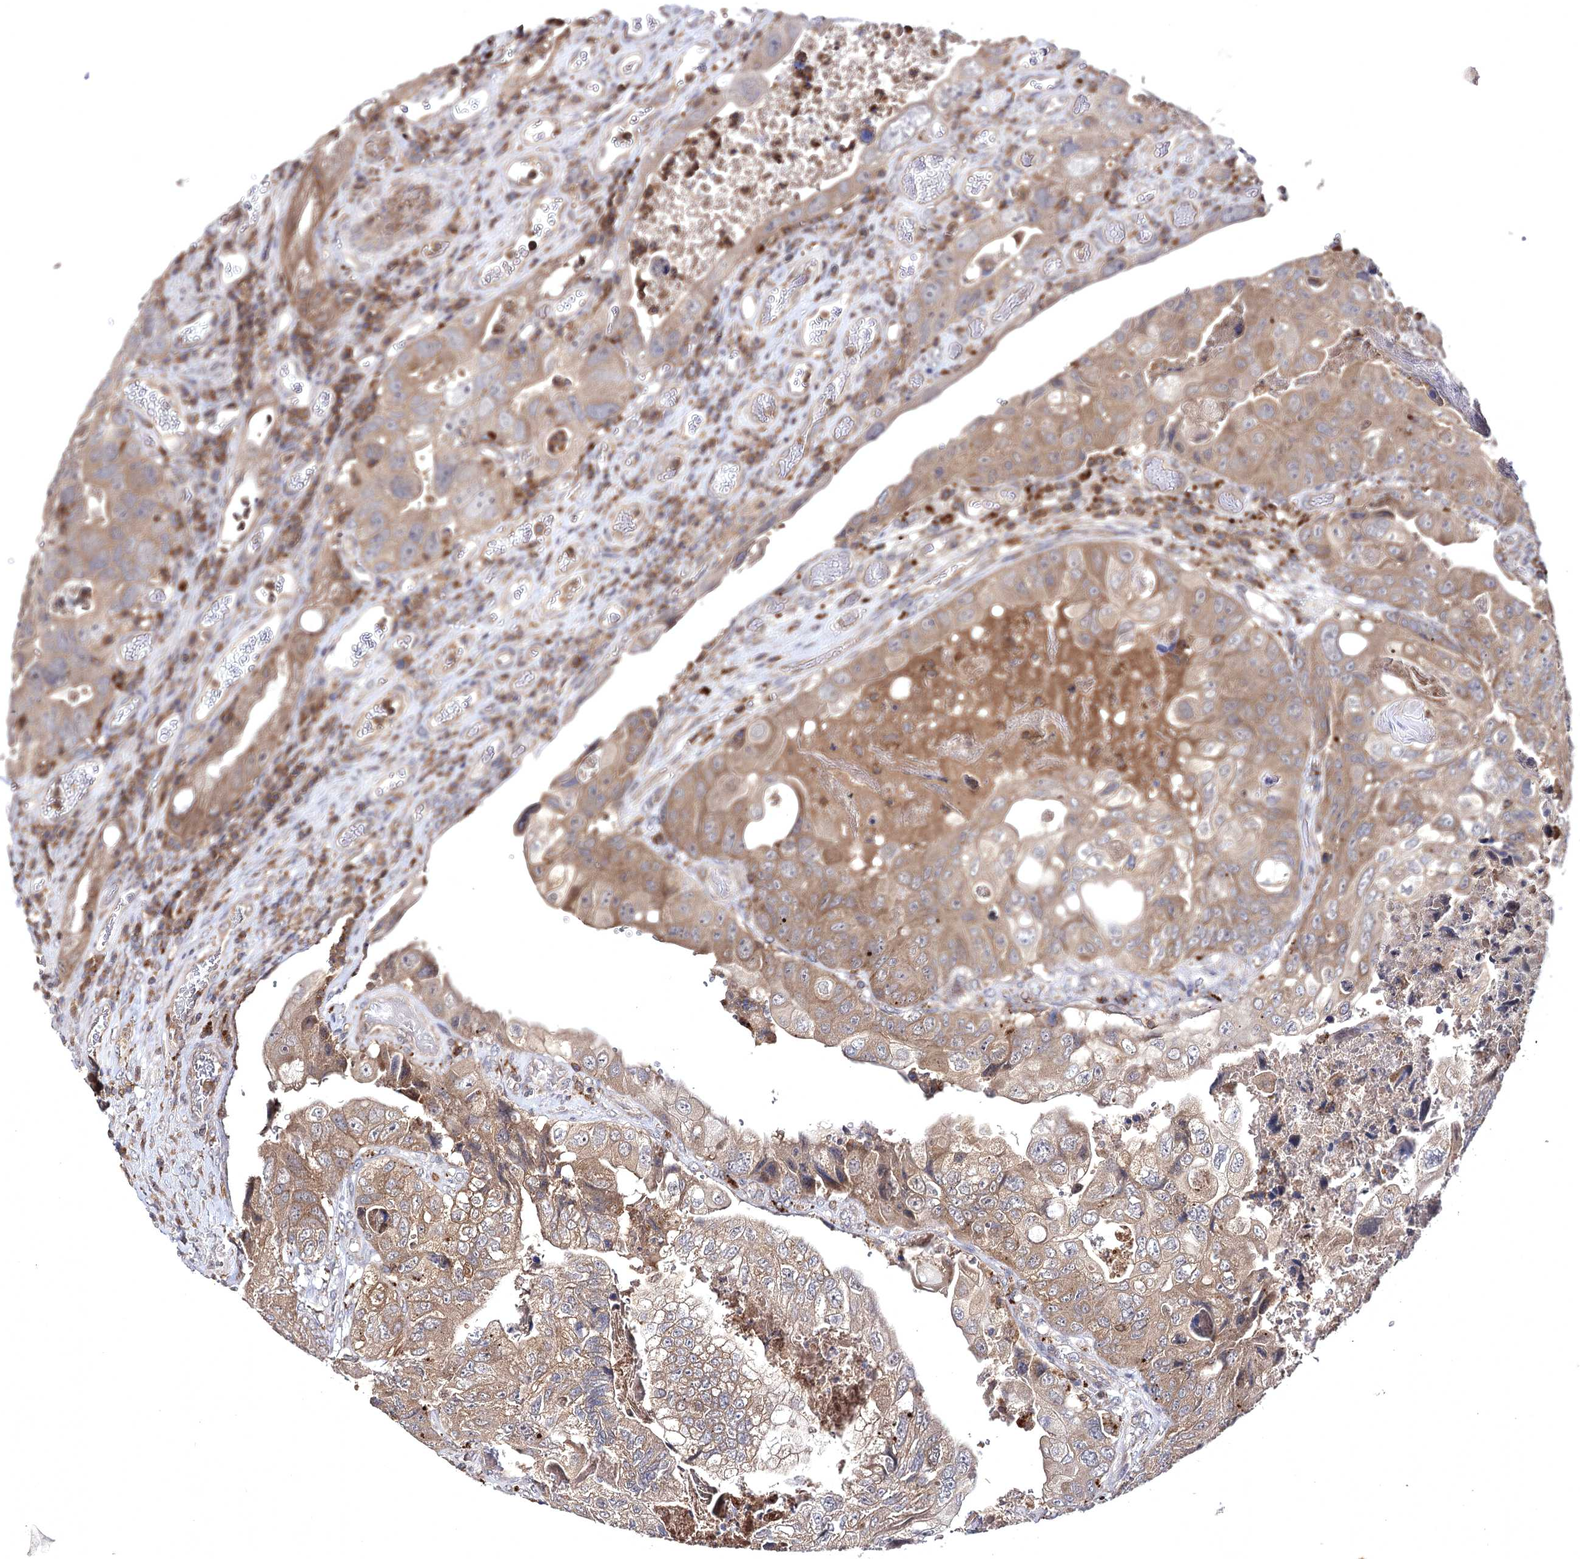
{"staining": {"intensity": "moderate", "quantity": ">75%", "location": "cytoplasmic/membranous"}, "tissue": "colorectal cancer", "cell_type": "Tumor cells", "image_type": "cancer", "snomed": [{"axis": "morphology", "description": "Adenocarcinoma, NOS"}, {"axis": "topography", "description": "Rectum"}], "caption": "Colorectal cancer (adenocarcinoma) tissue exhibits moderate cytoplasmic/membranous expression in about >75% of tumor cells, visualized by immunohistochemistry.", "gene": "BCR", "patient": {"sex": "male", "age": 63}}